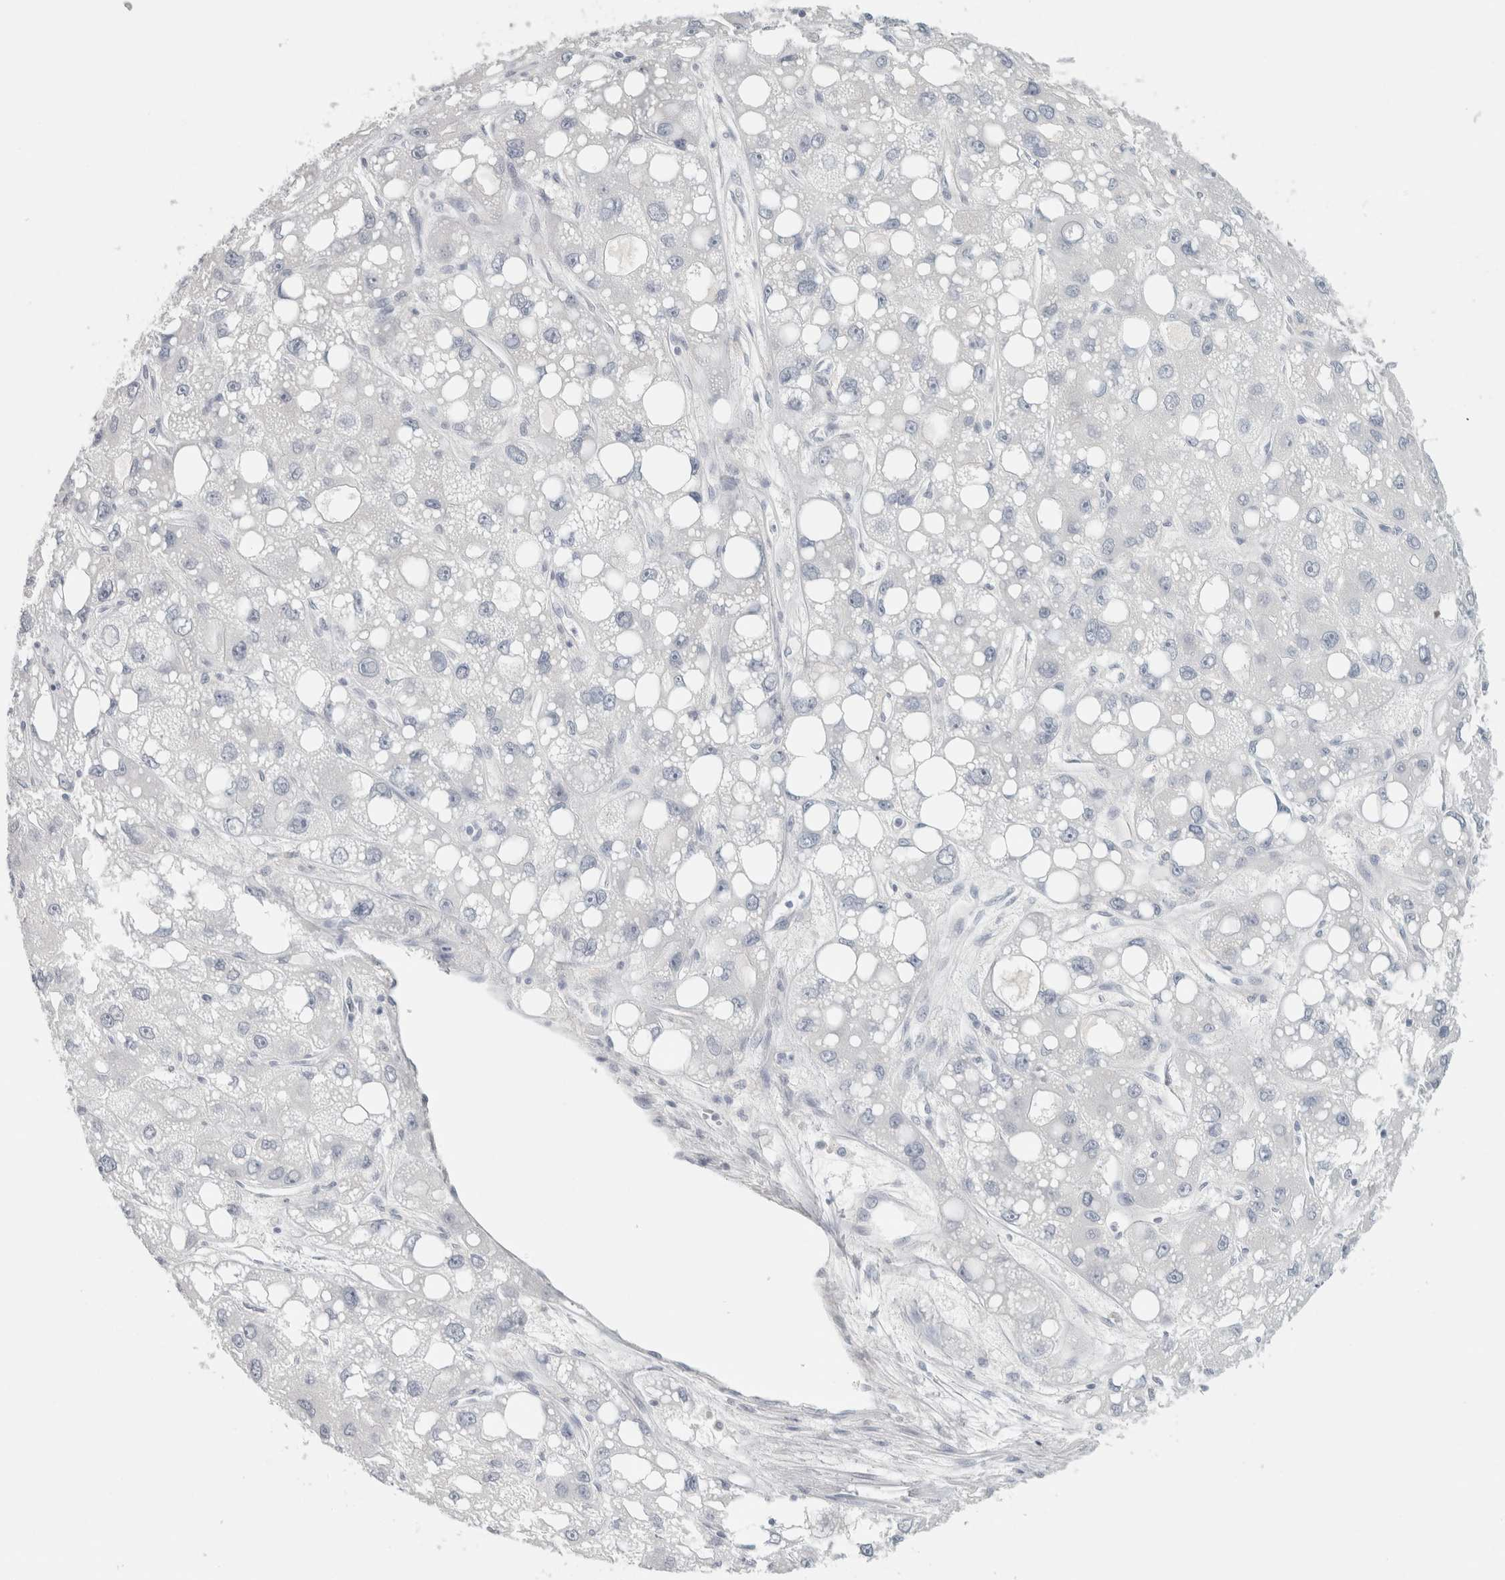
{"staining": {"intensity": "negative", "quantity": "none", "location": "none"}, "tissue": "liver cancer", "cell_type": "Tumor cells", "image_type": "cancer", "snomed": [{"axis": "morphology", "description": "Carcinoma, Hepatocellular, NOS"}, {"axis": "topography", "description": "Liver"}], "caption": "Immunohistochemistry micrograph of neoplastic tissue: human hepatocellular carcinoma (liver) stained with DAB (3,3'-diaminobenzidine) demonstrates no significant protein positivity in tumor cells.", "gene": "TSPAN8", "patient": {"sex": "male", "age": 55}}